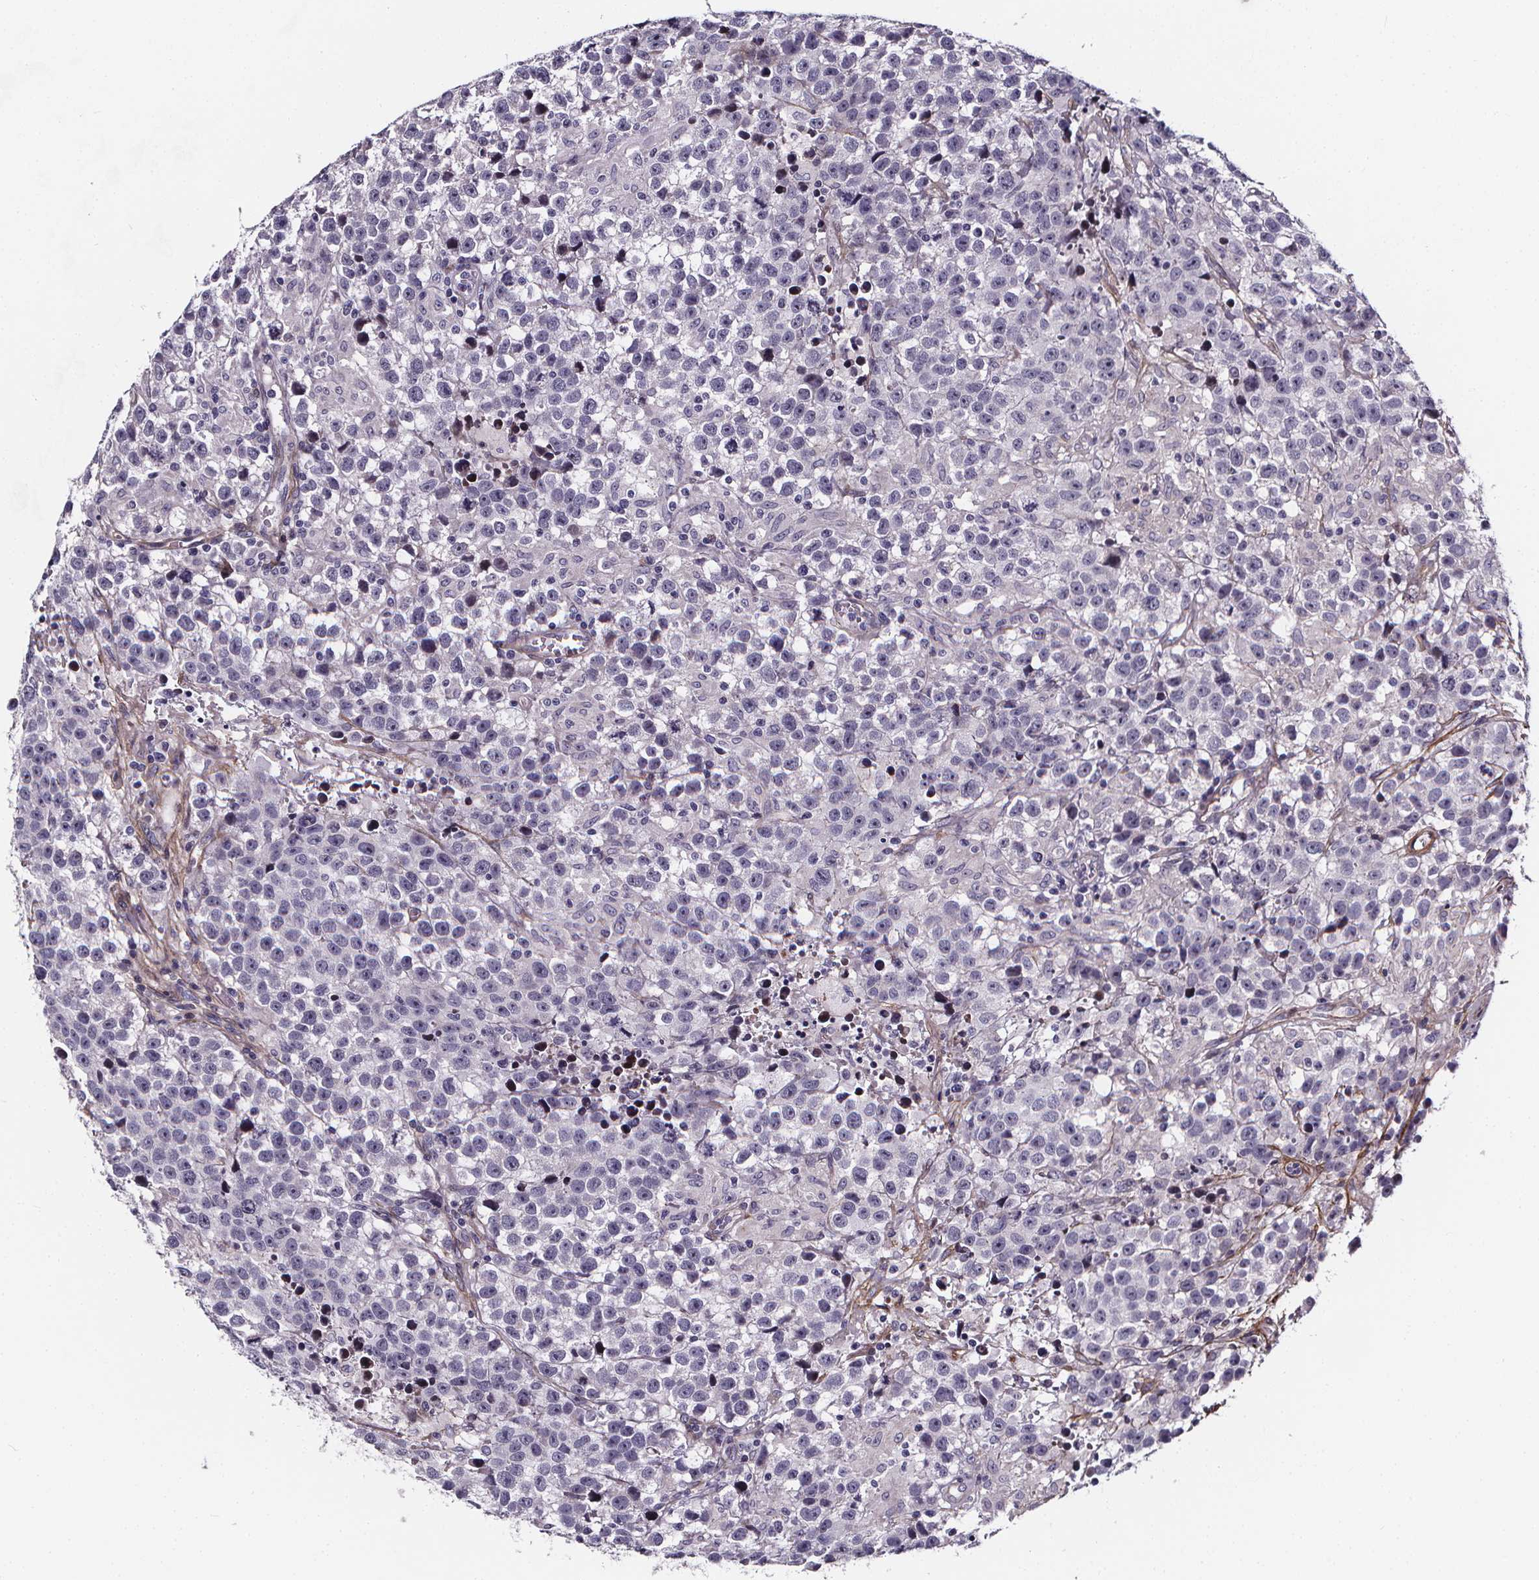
{"staining": {"intensity": "negative", "quantity": "none", "location": "none"}, "tissue": "testis cancer", "cell_type": "Tumor cells", "image_type": "cancer", "snomed": [{"axis": "morphology", "description": "Seminoma, NOS"}, {"axis": "topography", "description": "Testis"}], "caption": "Immunohistochemistry histopathology image of human testis cancer (seminoma) stained for a protein (brown), which shows no expression in tumor cells.", "gene": "AEBP1", "patient": {"sex": "male", "age": 43}}